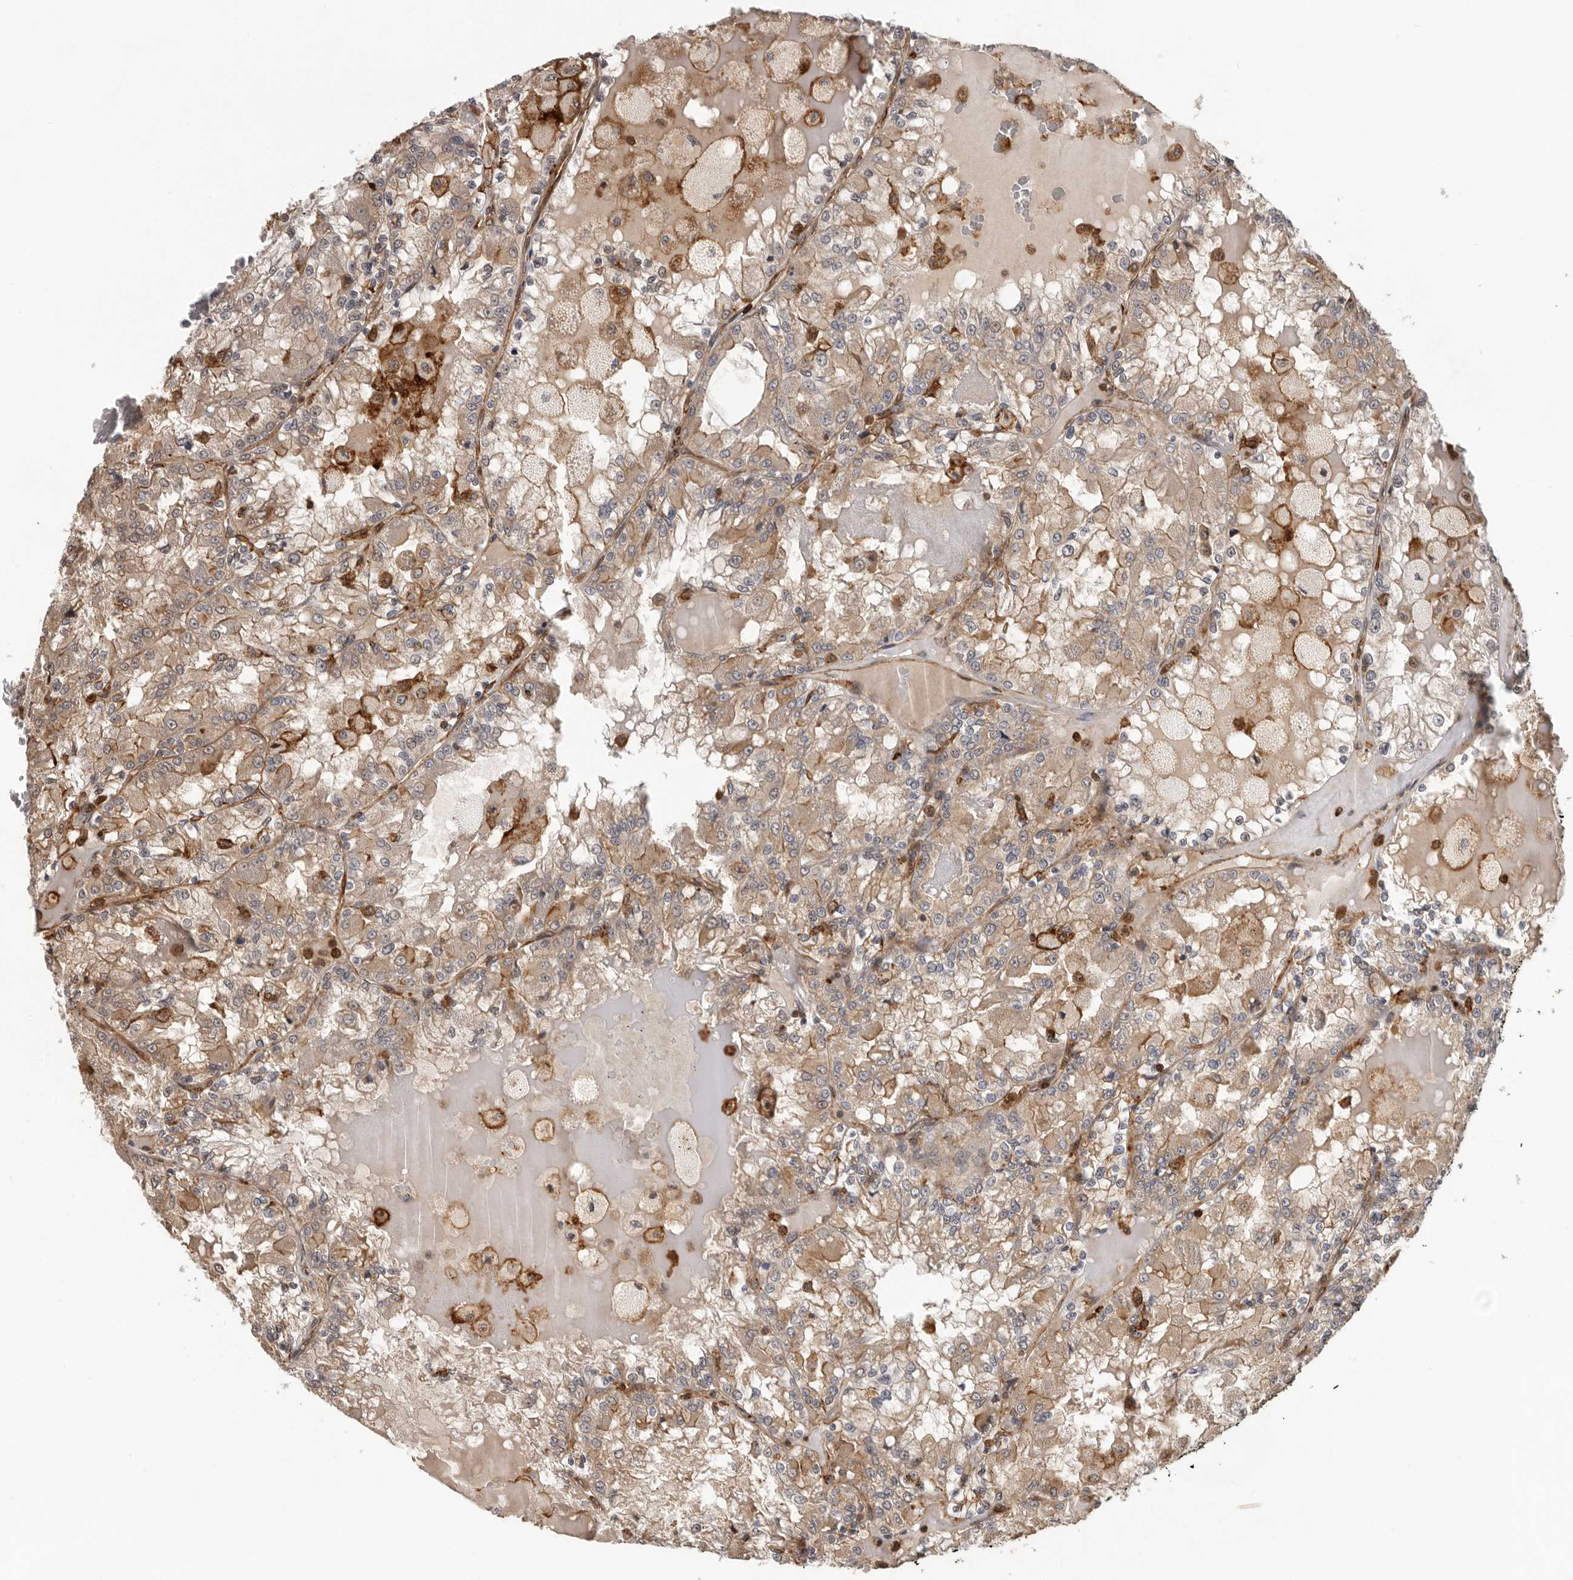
{"staining": {"intensity": "weak", "quantity": ">75%", "location": "cytoplasmic/membranous"}, "tissue": "renal cancer", "cell_type": "Tumor cells", "image_type": "cancer", "snomed": [{"axis": "morphology", "description": "Adenocarcinoma, NOS"}, {"axis": "topography", "description": "Kidney"}], "caption": "A high-resolution photomicrograph shows IHC staining of renal adenocarcinoma, which shows weak cytoplasmic/membranous positivity in approximately >75% of tumor cells.", "gene": "RNF157", "patient": {"sex": "female", "age": 56}}